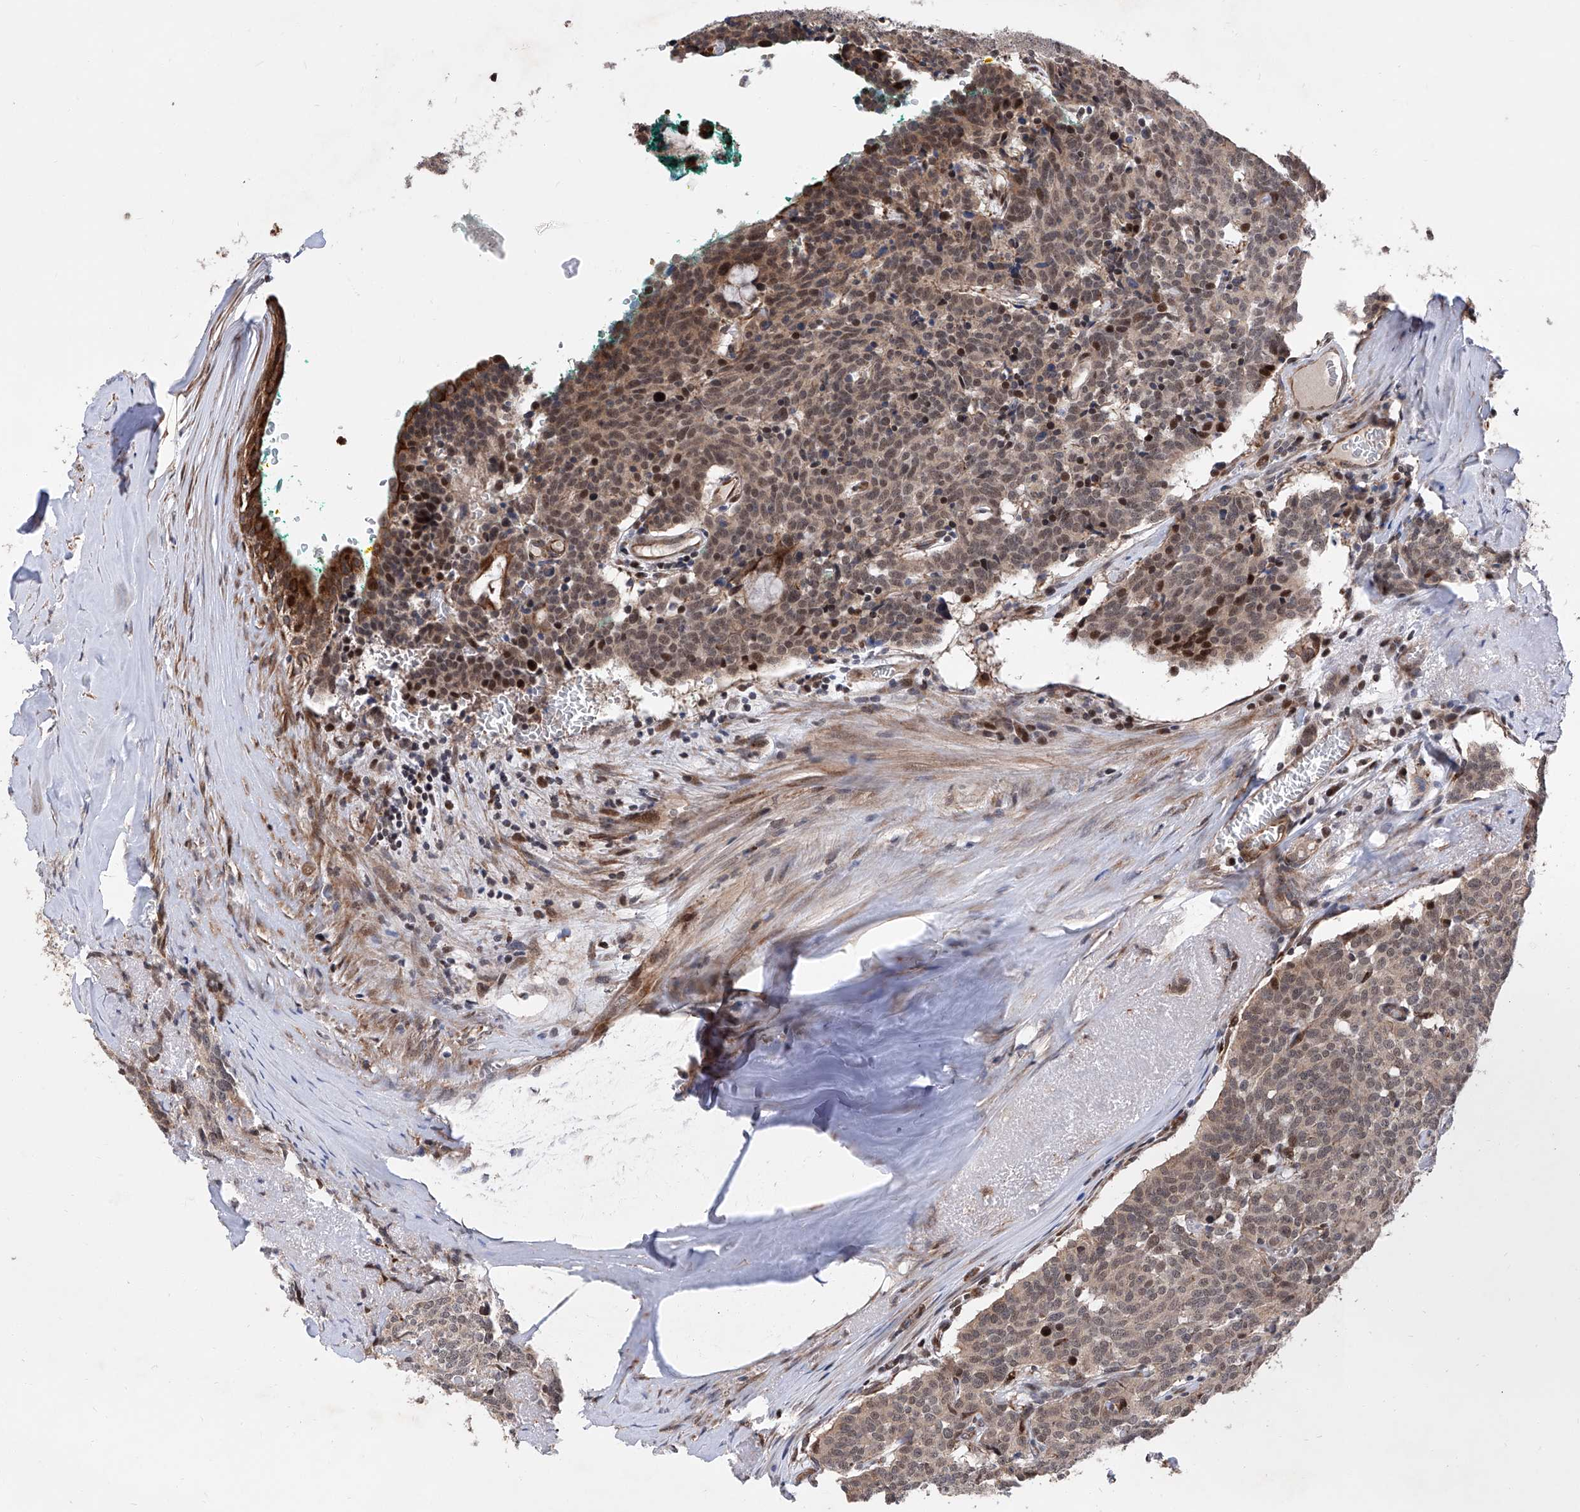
{"staining": {"intensity": "weak", "quantity": "25%-75%", "location": "nuclear"}, "tissue": "carcinoid", "cell_type": "Tumor cells", "image_type": "cancer", "snomed": [{"axis": "morphology", "description": "Carcinoid, malignant, NOS"}, {"axis": "topography", "description": "Lung"}], "caption": "The image displays a brown stain indicating the presence of a protein in the nuclear of tumor cells in carcinoid (malignant). Using DAB (brown) and hematoxylin (blue) stains, captured at high magnification using brightfield microscopy.", "gene": "FARP2", "patient": {"sex": "female", "age": 46}}